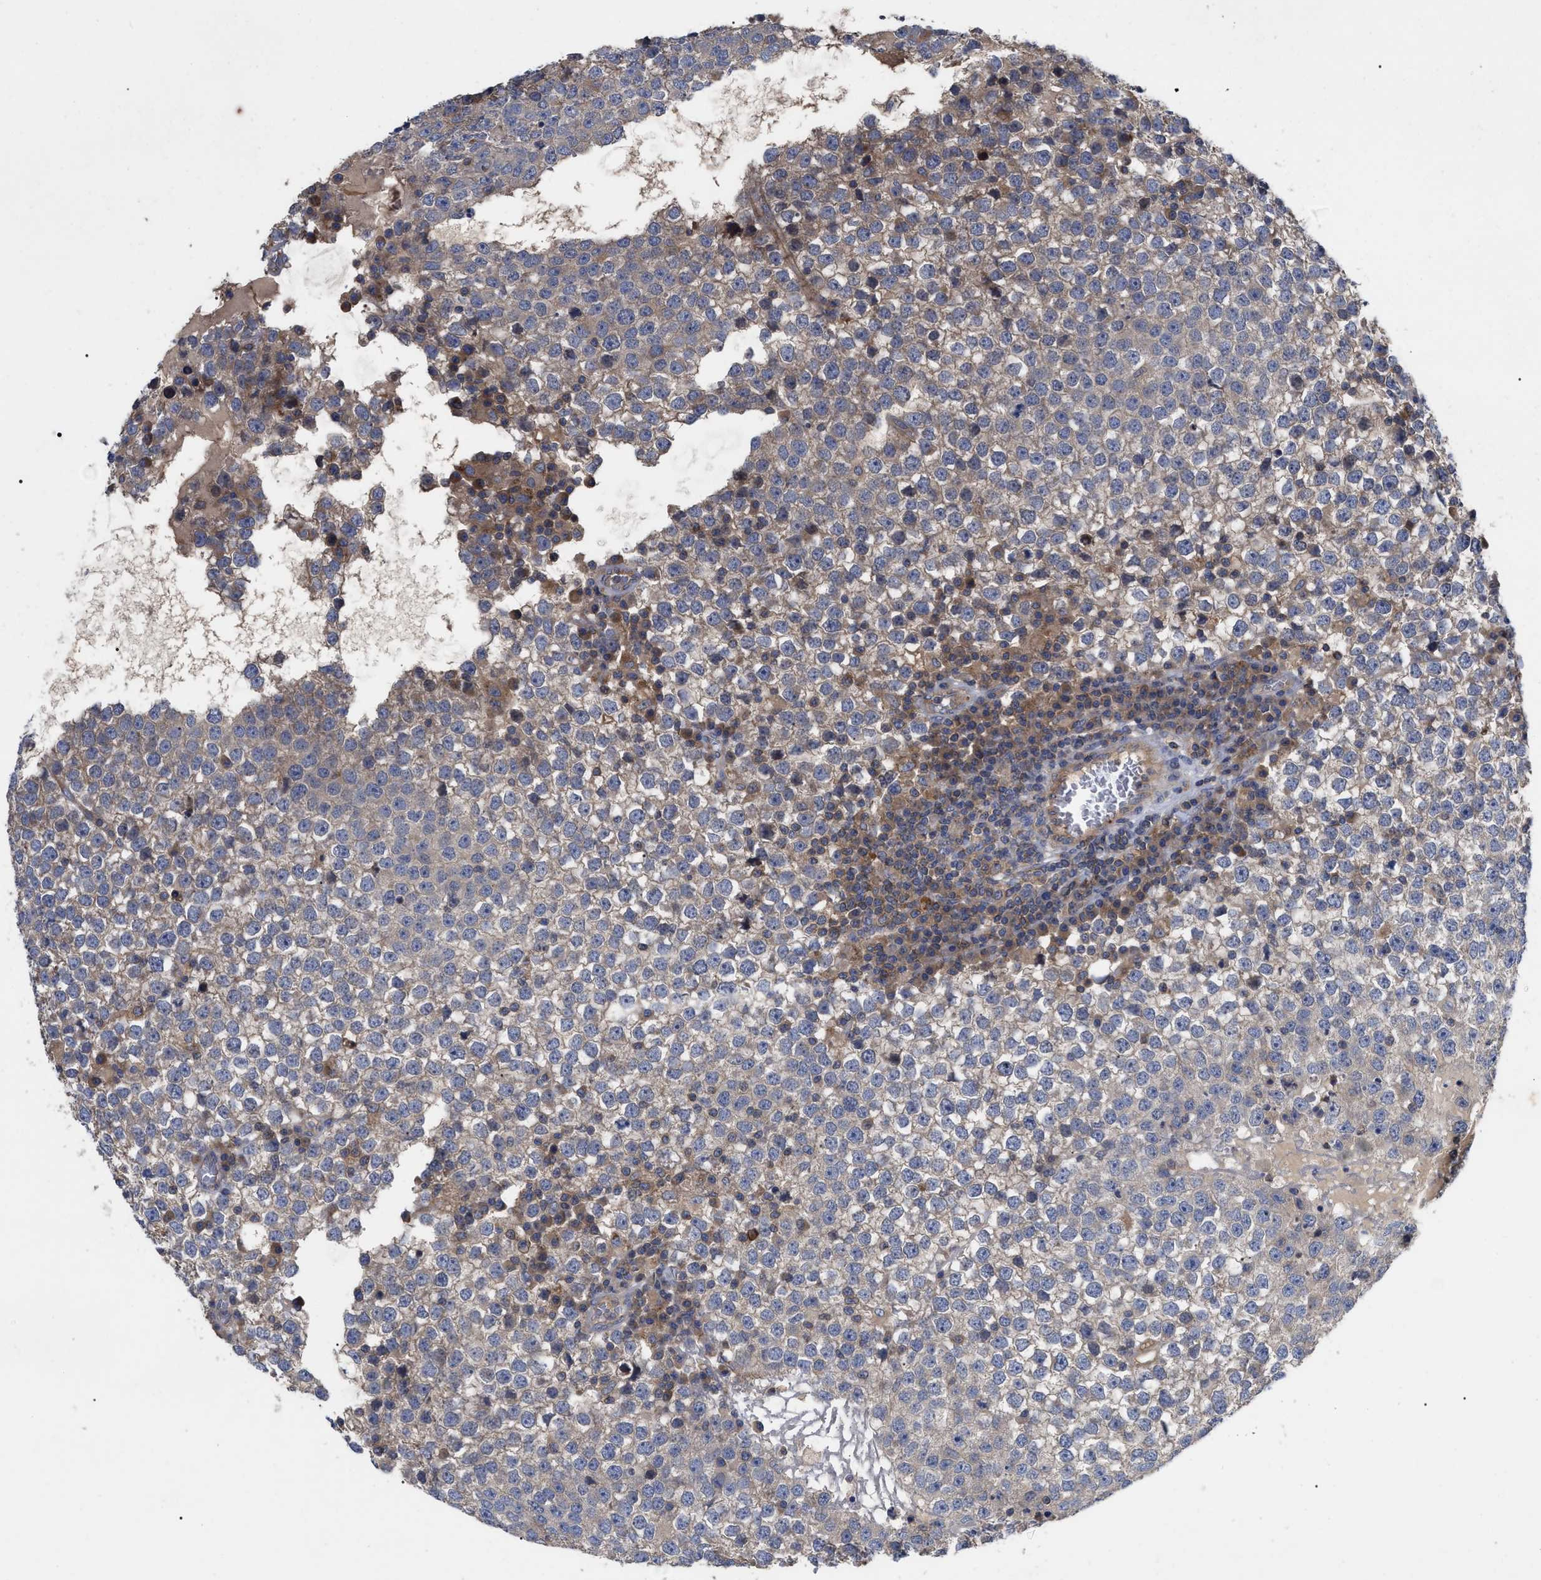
{"staining": {"intensity": "weak", "quantity": ">75%", "location": "cytoplasmic/membranous"}, "tissue": "testis cancer", "cell_type": "Tumor cells", "image_type": "cancer", "snomed": [{"axis": "morphology", "description": "Seminoma, NOS"}, {"axis": "topography", "description": "Testis"}], "caption": "Immunohistochemistry (DAB (3,3'-diaminobenzidine)) staining of testis seminoma shows weak cytoplasmic/membranous protein positivity in about >75% of tumor cells.", "gene": "RAP1GDS1", "patient": {"sex": "male", "age": 65}}